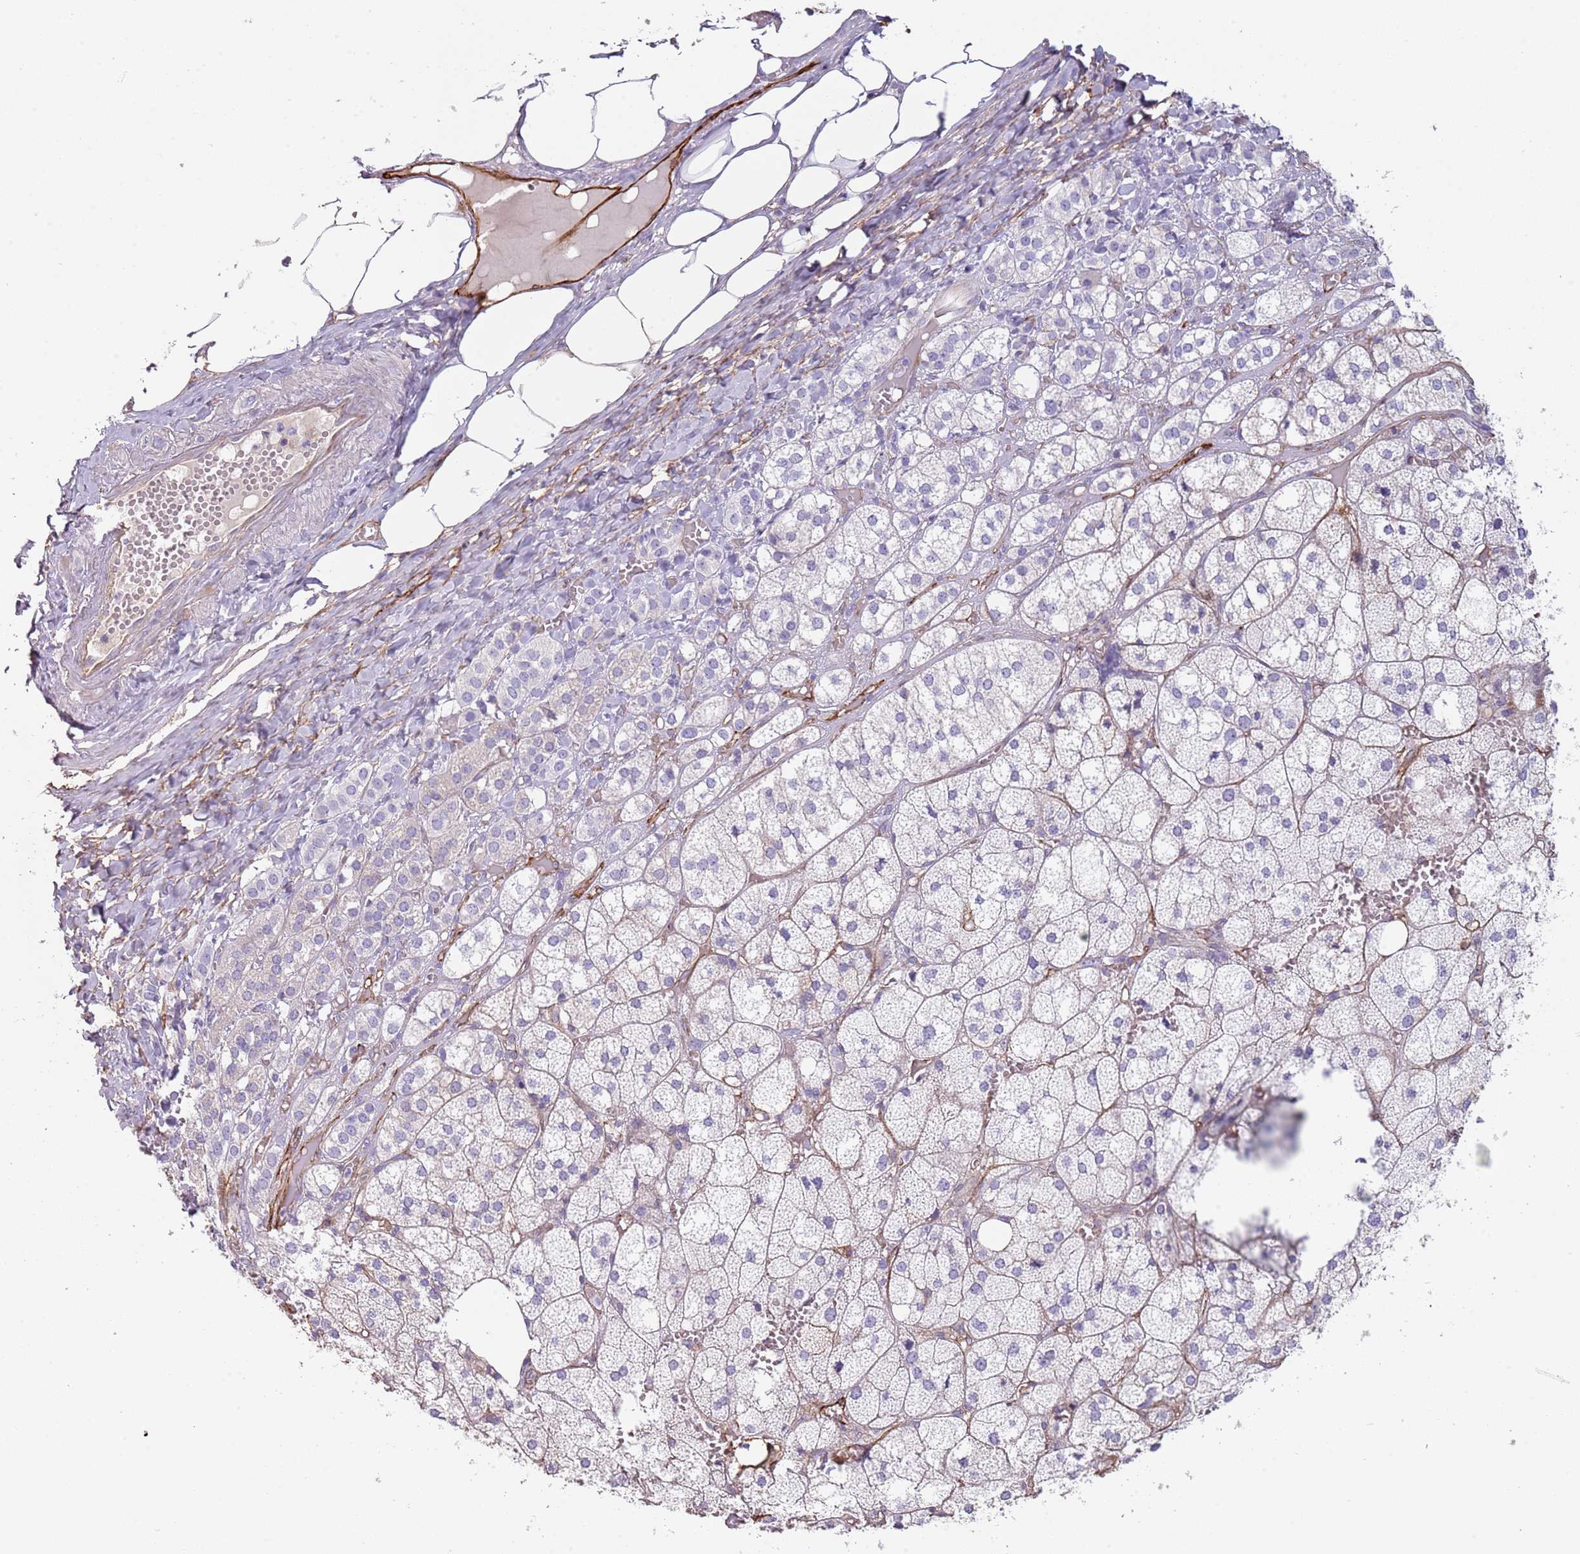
{"staining": {"intensity": "negative", "quantity": "none", "location": "none"}, "tissue": "adrenal gland", "cell_type": "Glandular cells", "image_type": "normal", "snomed": [{"axis": "morphology", "description": "Normal tissue, NOS"}, {"axis": "topography", "description": "Adrenal gland"}], "caption": "Adrenal gland was stained to show a protein in brown. There is no significant positivity in glandular cells. Nuclei are stained in blue.", "gene": "ENSG00000271254", "patient": {"sex": "female", "age": 61}}